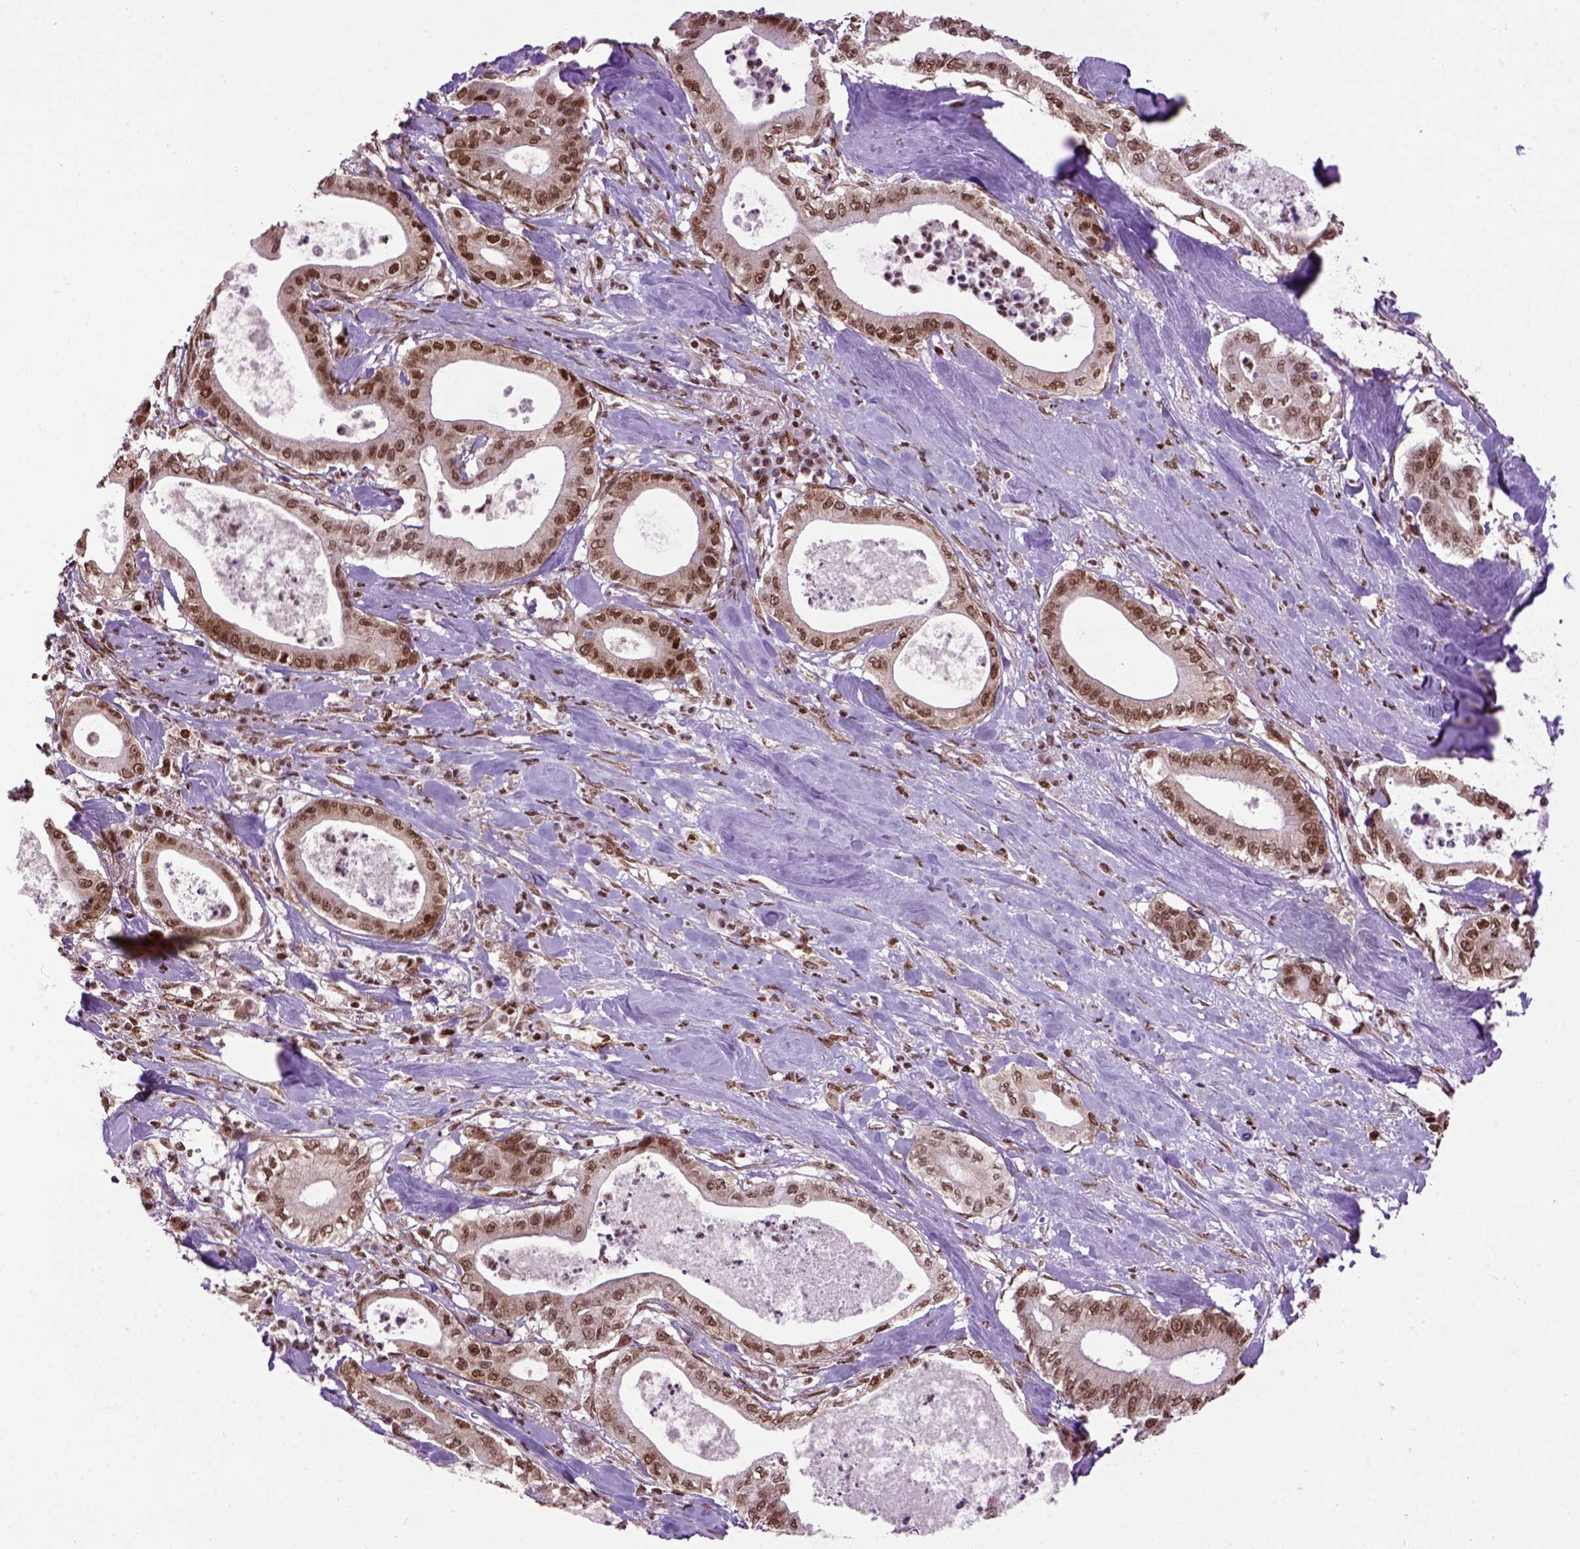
{"staining": {"intensity": "strong", "quantity": ">75%", "location": "nuclear"}, "tissue": "pancreatic cancer", "cell_type": "Tumor cells", "image_type": "cancer", "snomed": [{"axis": "morphology", "description": "Adenocarcinoma, NOS"}, {"axis": "topography", "description": "Pancreas"}], "caption": "Adenocarcinoma (pancreatic) stained for a protein (brown) displays strong nuclear positive positivity in about >75% of tumor cells.", "gene": "CELF1", "patient": {"sex": "male", "age": 71}}